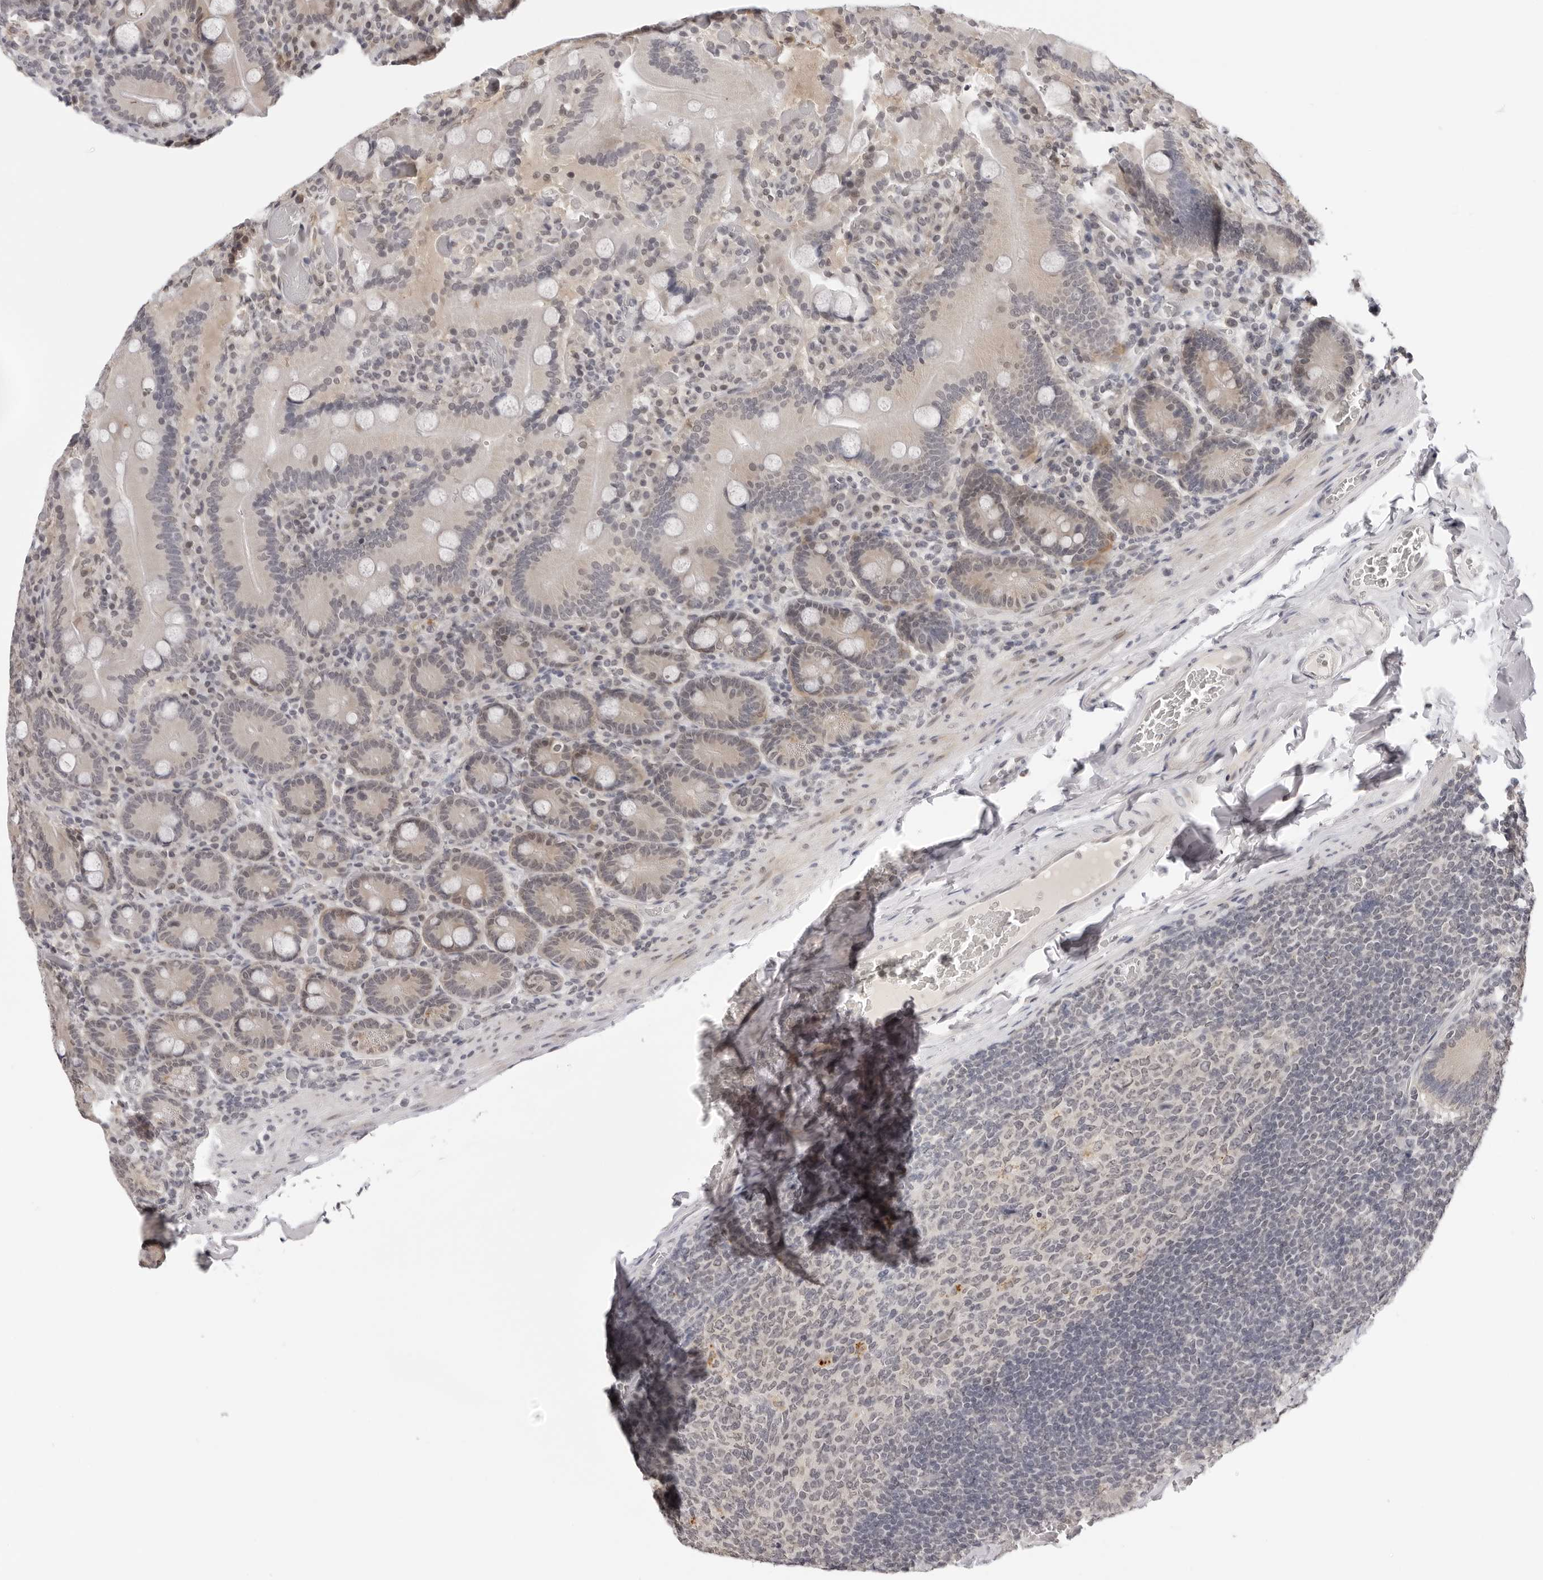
{"staining": {"intensity": "moderate", "quantity": "25%-75%", "location": "cytoplasmic/membranous"}, "tissue": "duodenum", "cell_type": "Glandular cells", "image_type": "normal", "snomed": [{"axis": "morphology", "description": "Normal tissue, NOS"}, {"axis": "topography", "description": "Duodenum"}], "caption": "This photomicrograph displays immunohistochemistry staining of benign duodenum, with medium moderate cytoplasmic/membranous expression in about 25%-75% of glandular cells.", "gene": "PRUNE1", "patient": {"sex": "female", "age": 62}}